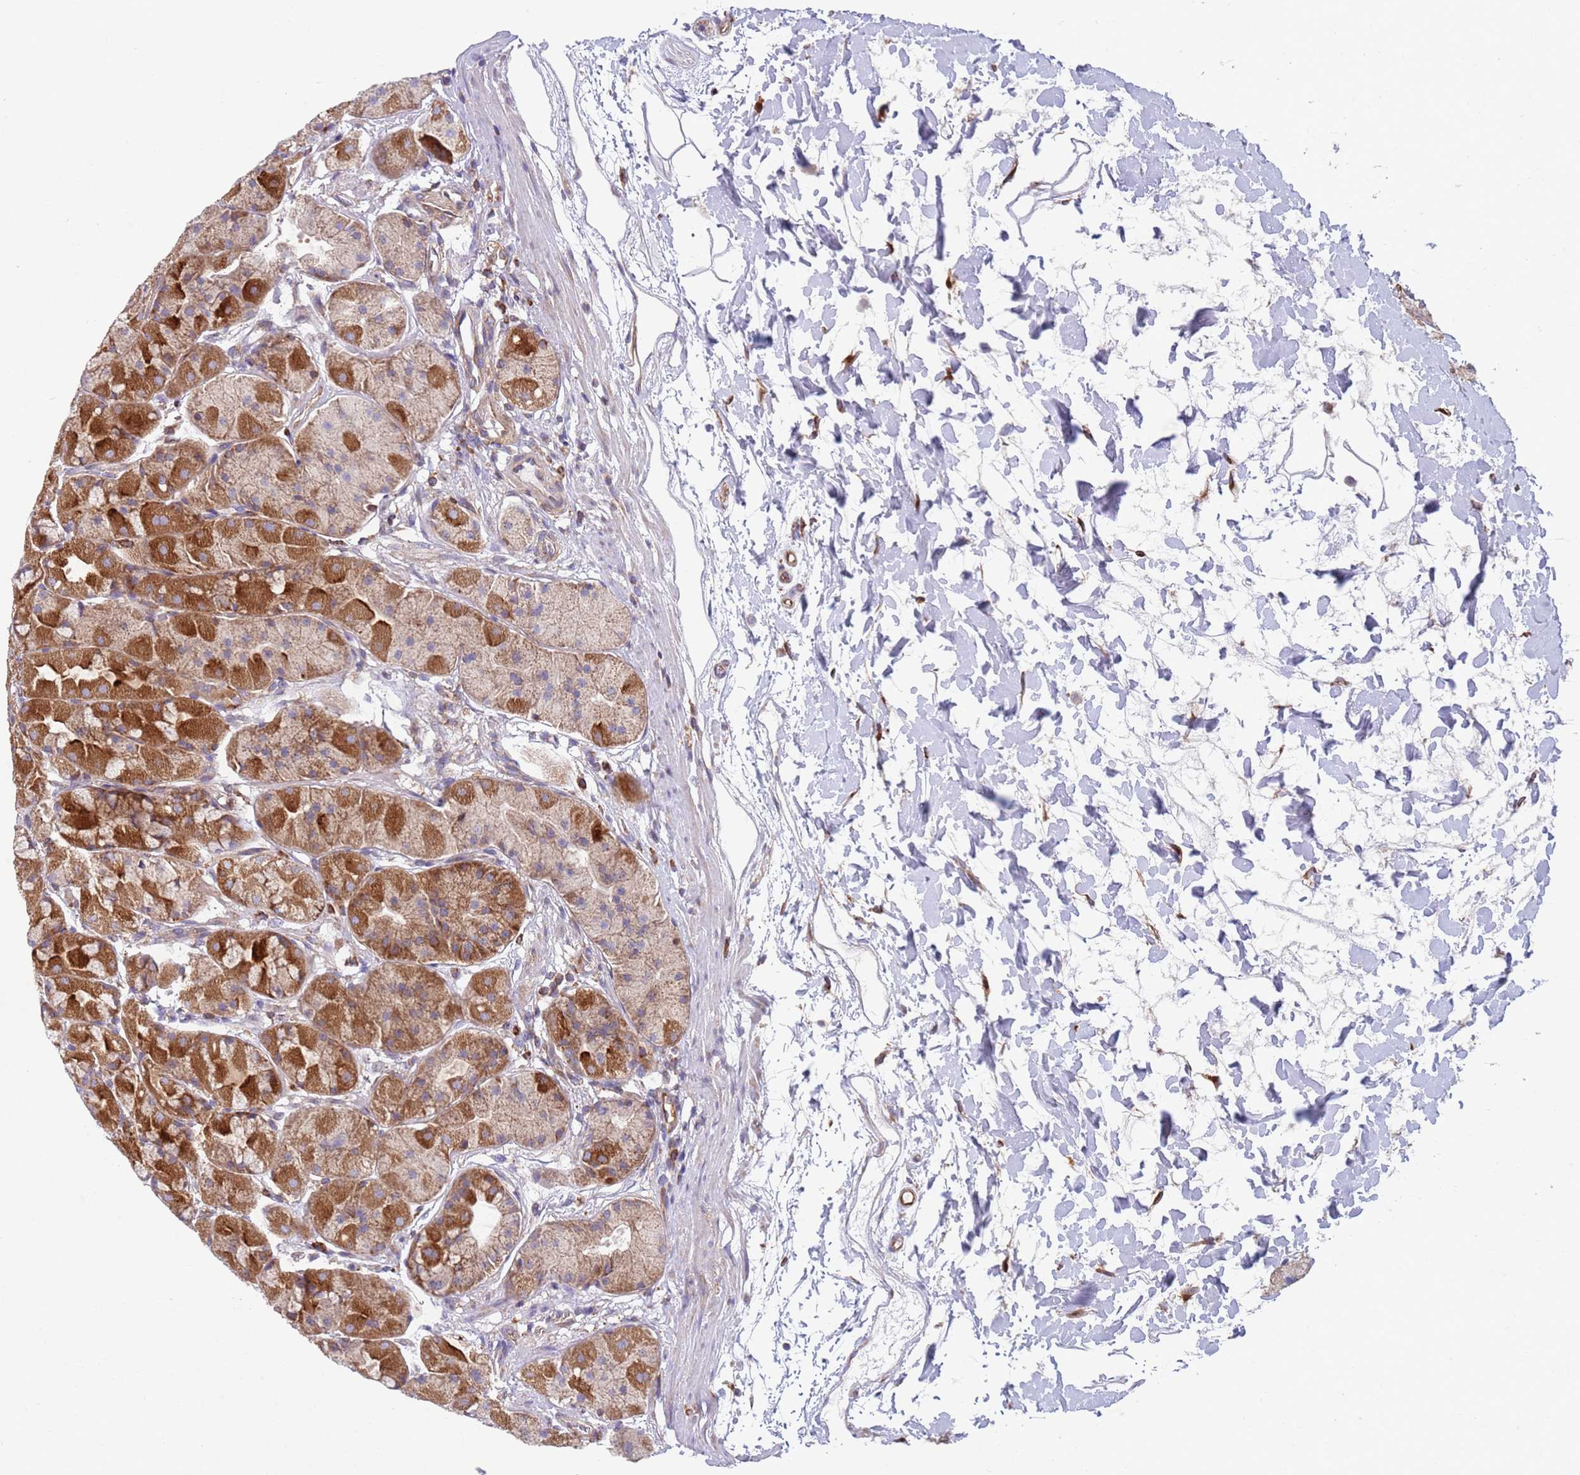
{"staining": {"intensity": "strong", "quantity": "25%-75%", "location": "cytoplasmic/membranous"}, "tissue": "stomach", "cell_type": "Glandular cells", "image_type": "normal", "snomed": [{"axis": "morphology", "description": "Normal tissue, NOS"}, {"axis": "topography", "description": "Stomach"}], "caption": "IHC histopathology image of benign stomach stained for a protein (brown), which exhibits high levels of strong cytoplasmic/membranous positivity in about 25%-75% of glandular cells.", "gene": "ZMYM5", "patient": {"sex": "male", "age": 57}}